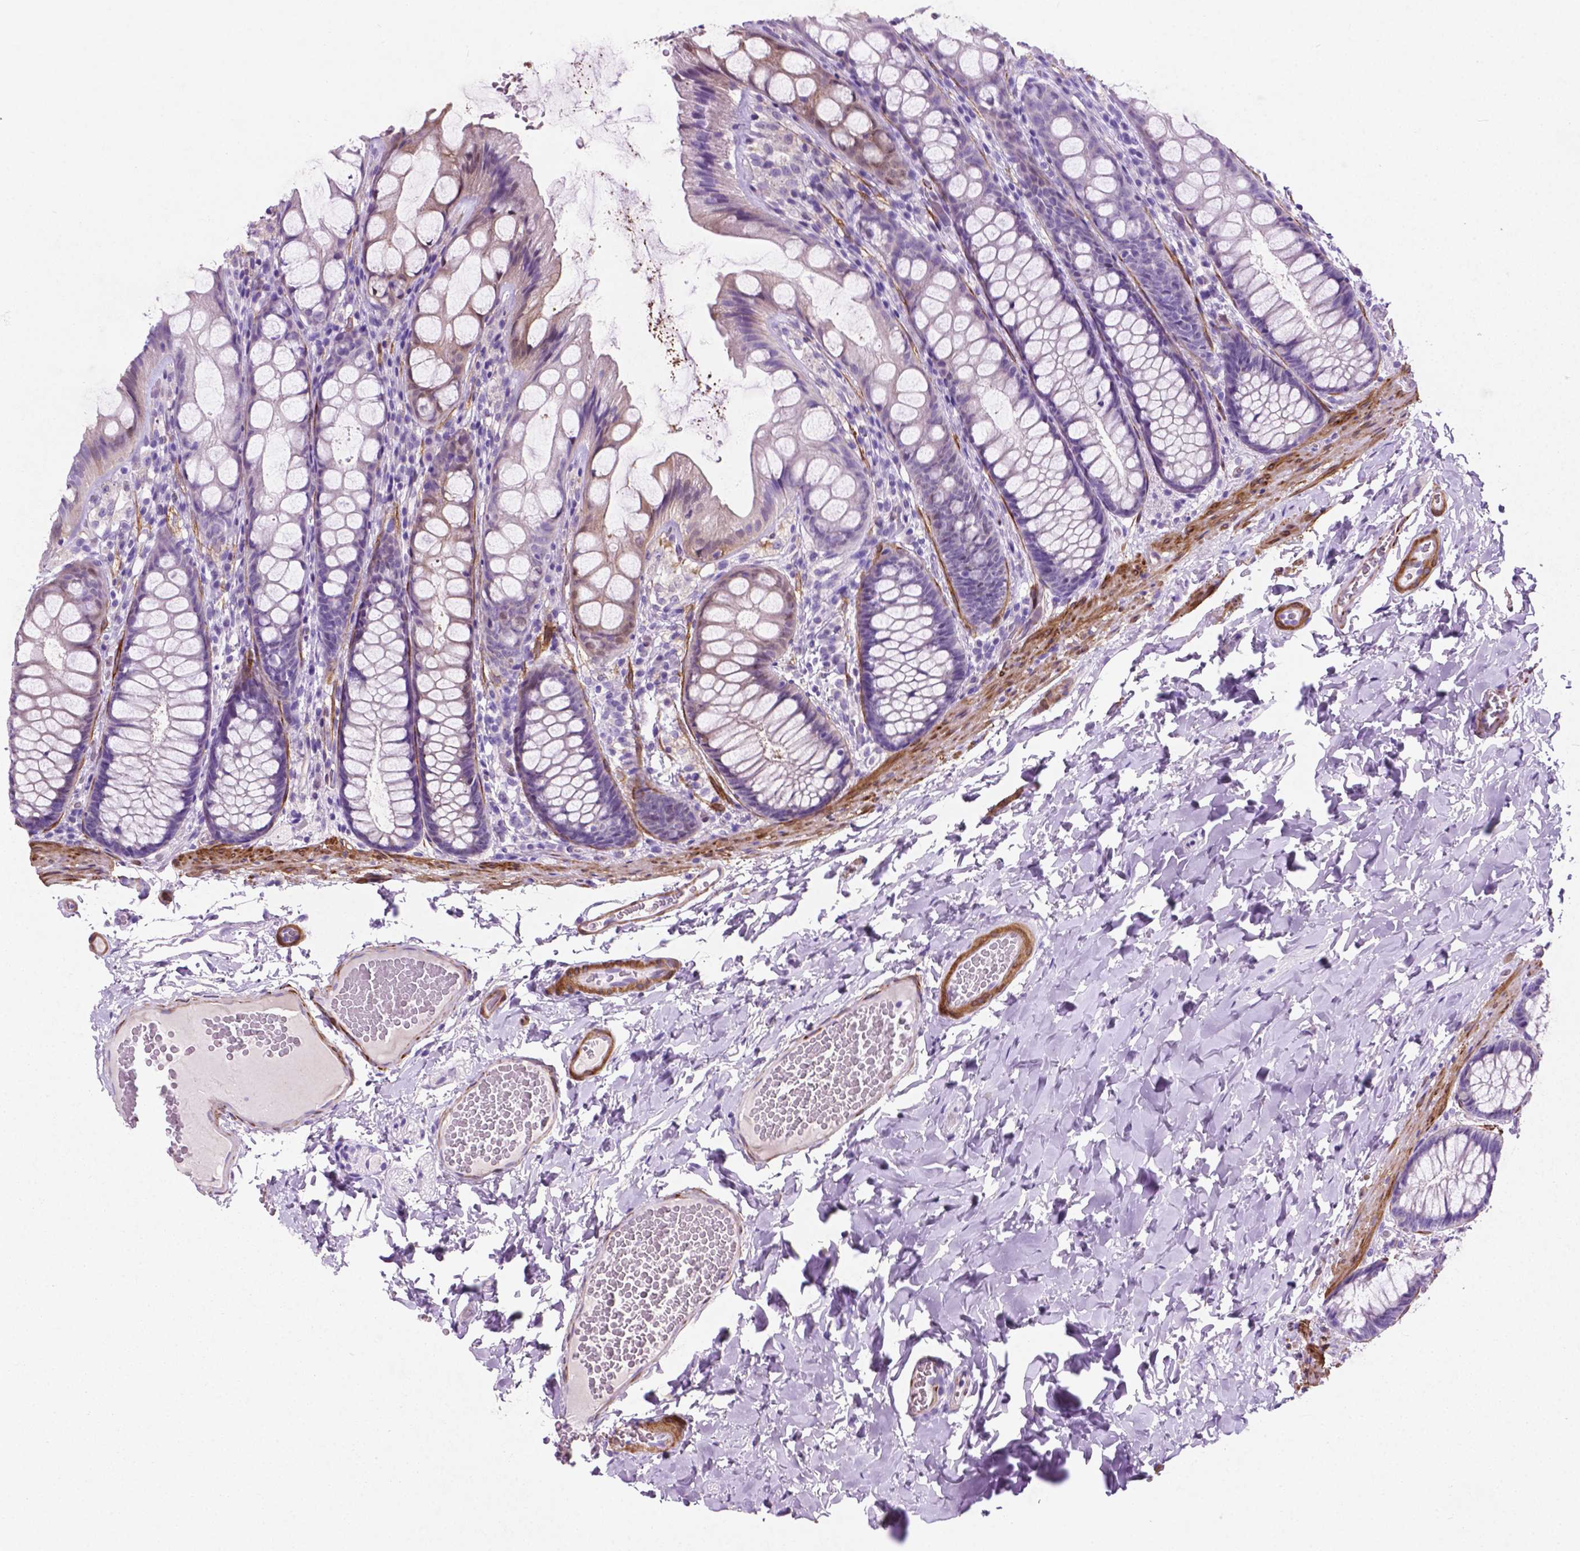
{"staining": {"intensity": "weak", "quantity": "<25%", "location": "cytoplasmic/membranous"}, "tissue": "colon", "cell_type": "Endothelial cells", "image_type": "normal", "snomed": [{"axis": "morphology", "description": "Normal tissue, NOS"}, {"axis": "topography", "description": "Colon"}], "caption": "A high-resolution histopathology image shows immunohistochemistry (IHC) staining of benign colon, which shows no significant staining in endothelial cells.", "gene": "ASPG", "patient": {"sex": "male", "age": 47}}